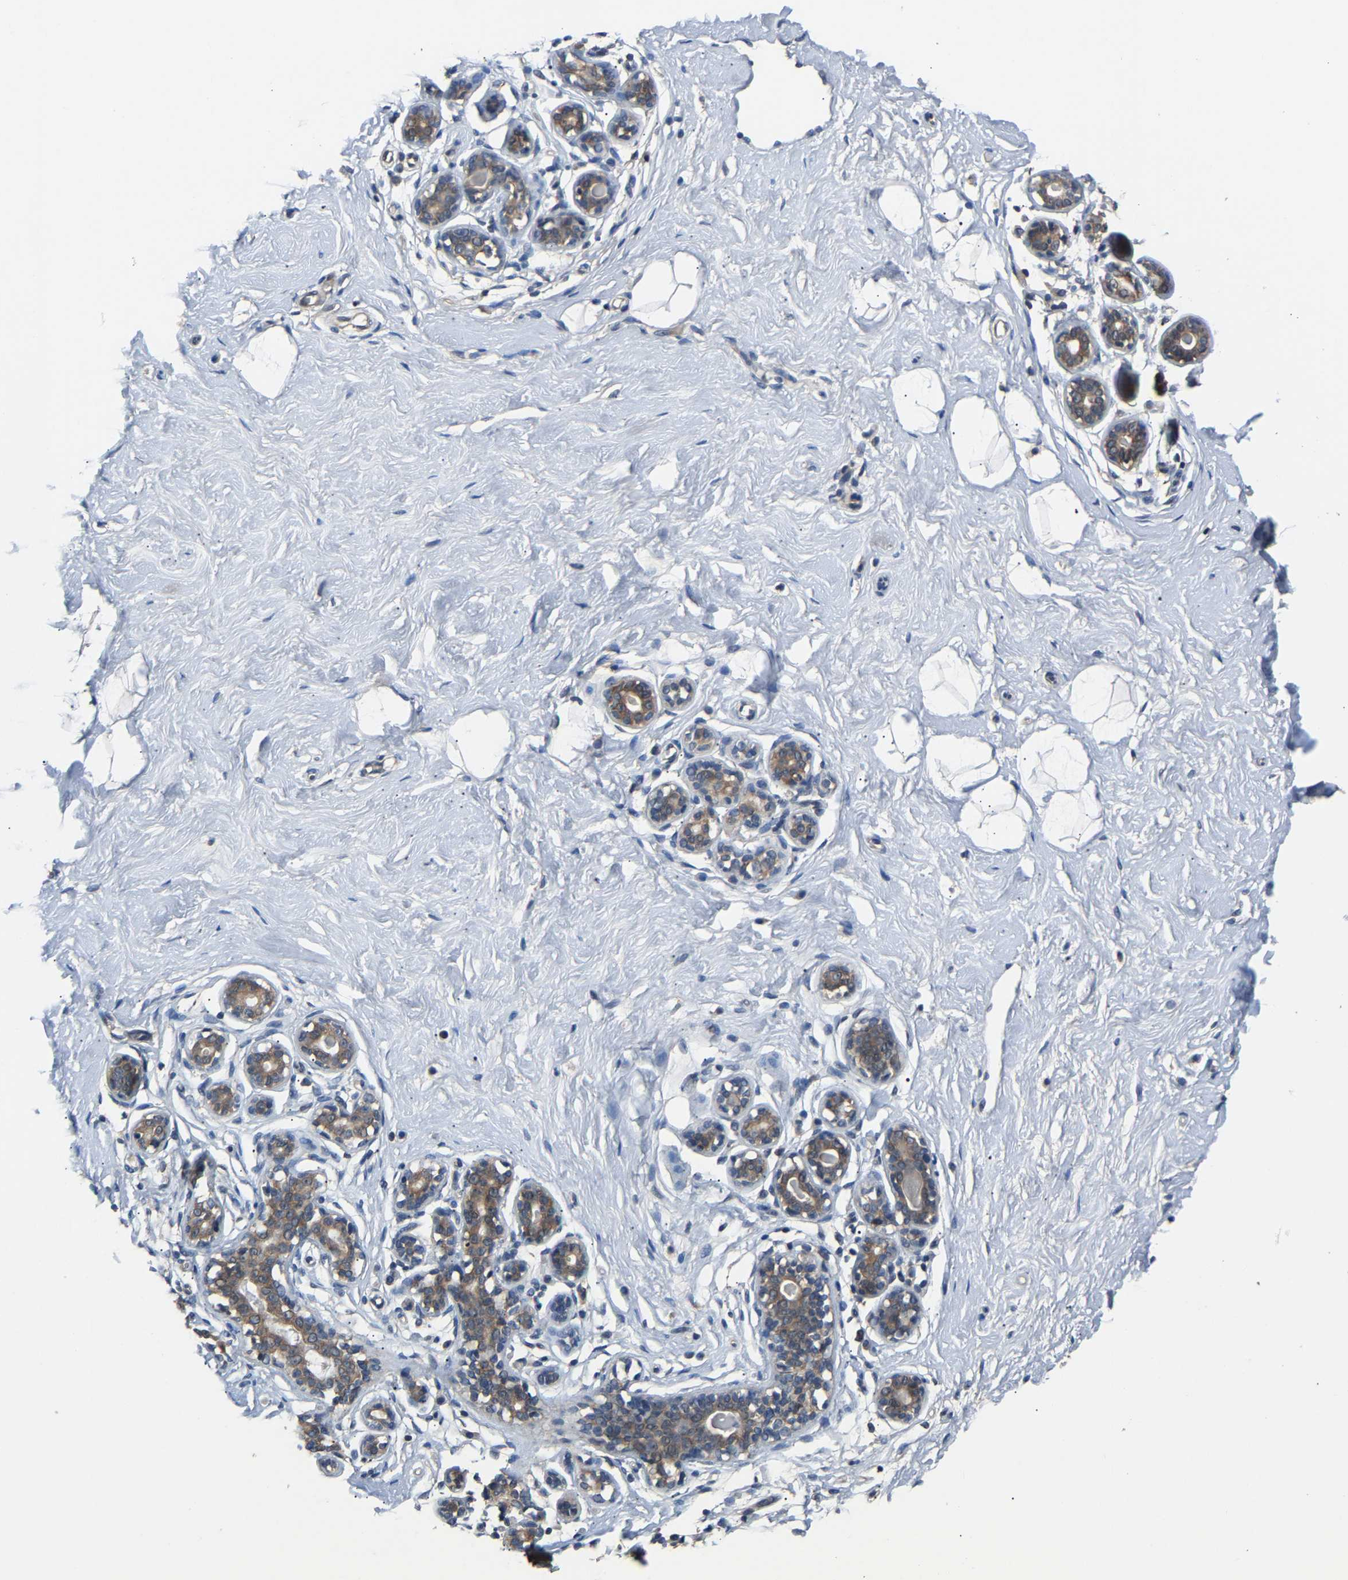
{"staining": {"intensity": "negative", "quantity": "none", "location": "none"}, "tissue": "breast", "cell_type": "Adipocytes", "image_type": "normal", "snomed": [{"axis": "morphology", "description": "Normal tissue, NOS"}, {"axis": "topography", "description": "Breast"}], "caption": "Unremarkable breast was stained to show a protein in brown. There is no significant expression in adipocytes.", "gene": "ABCC9", "patient": {"sex": "female", "age": 23}}